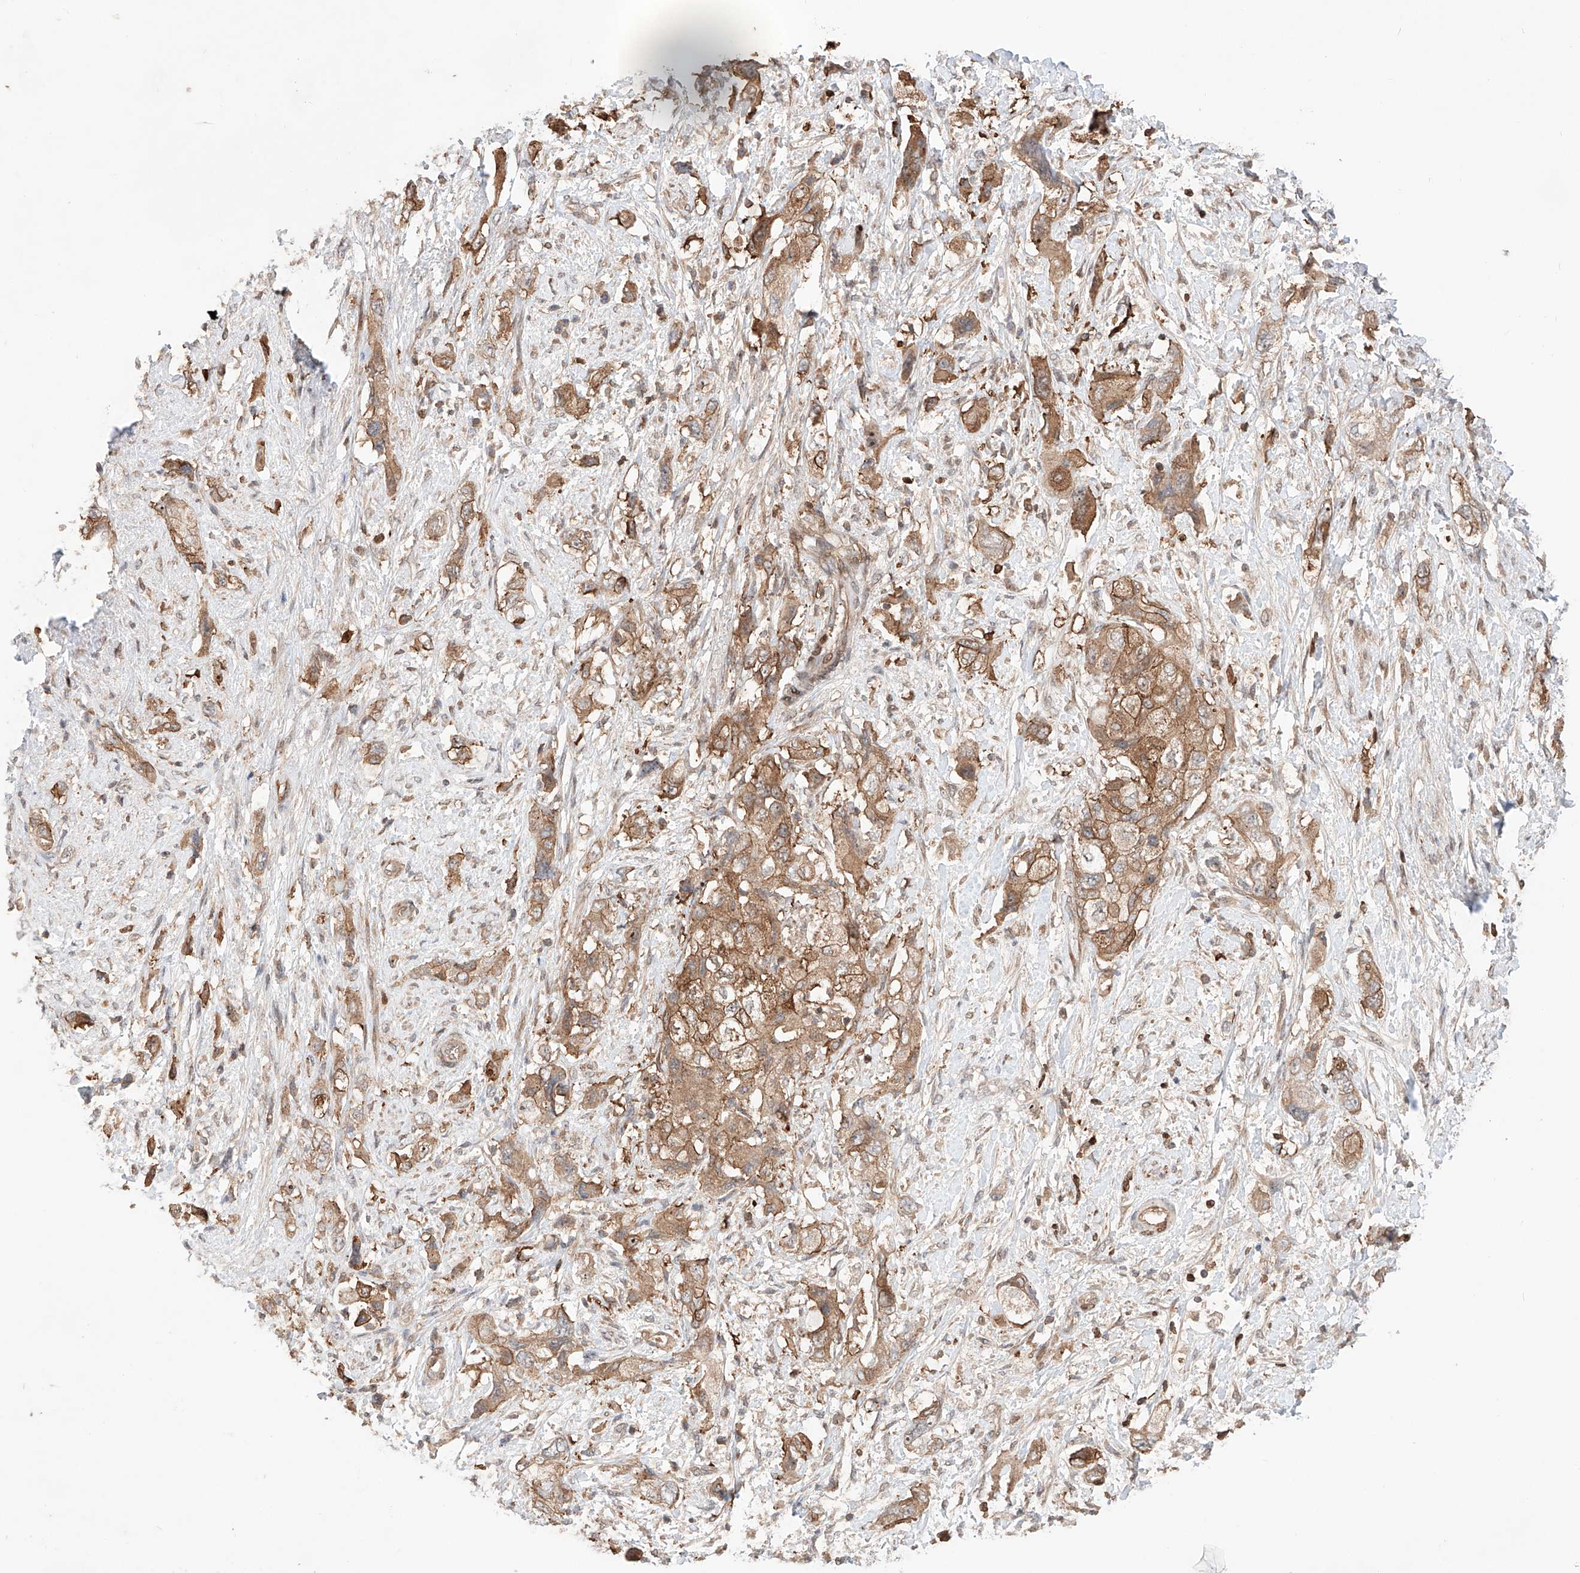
{"staining": {"intensity": "moderate", "quantity": ">75%", "location": "cytoplasmic/membranous"}, "tissue": "pancreatic cancer", "cell_type": "Tumor cells", "image_type": "cancer", "snomed": [{"axis": "morphology", "description": "Adenocarcinoma, NOS"}, {"axis": "topography", "description": "Pancreas"}], "caption": "Adenocarcinoma (pancreatic) stained with DAB immunohistochemistry (IHC) demonstrates medium levels of moderate cytoplasmic/membranous expression in about >75% of tumor cells.", "gene": "IGSF22", "patient": {"sex": "female", "age": 73}}